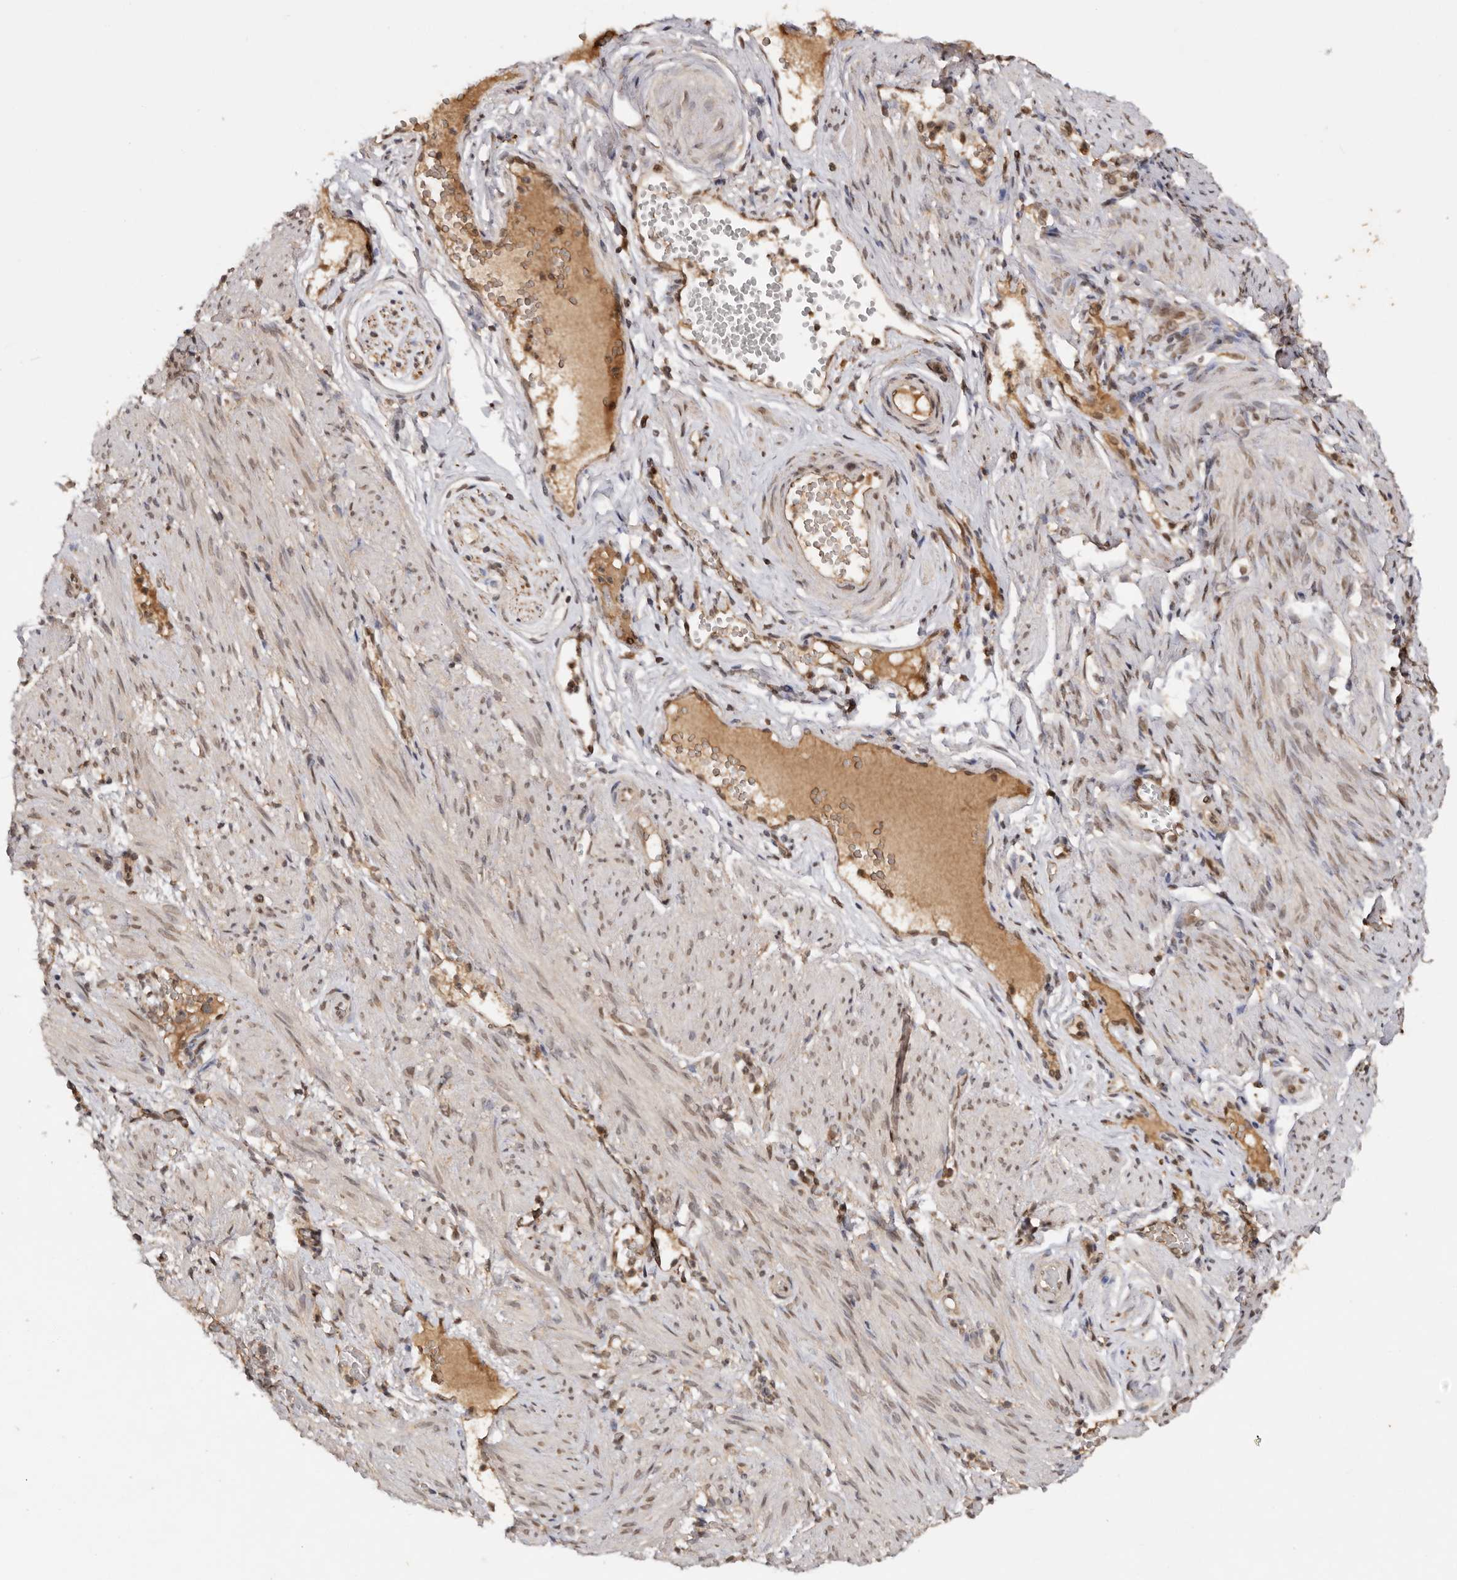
{"staining": {"intensity": "moderate", "quantity": "25%-75%", "location": "cytoplasmic/membranous,nuclear"}, "tissue": "adipose tissue", "cell_type": "Adipocytes", "image_type": "normal", "snomed": [{"axis": "morphology", "description": "Normal tissue, NOS"}, {"axis": "topography", "description": "Smooth muscle"}, {"axis": "topography", "description": "Peripheral nerve tissue"}], "caption": "Immunohistochemistry of benign adipose tissue displays medium levels of moderate cytoplasmic/membranous,nuclear positivity in about 25%-75% of adipocytes.", "gene": "TARS2", "patient": {"sex": "female", "age": 39}}